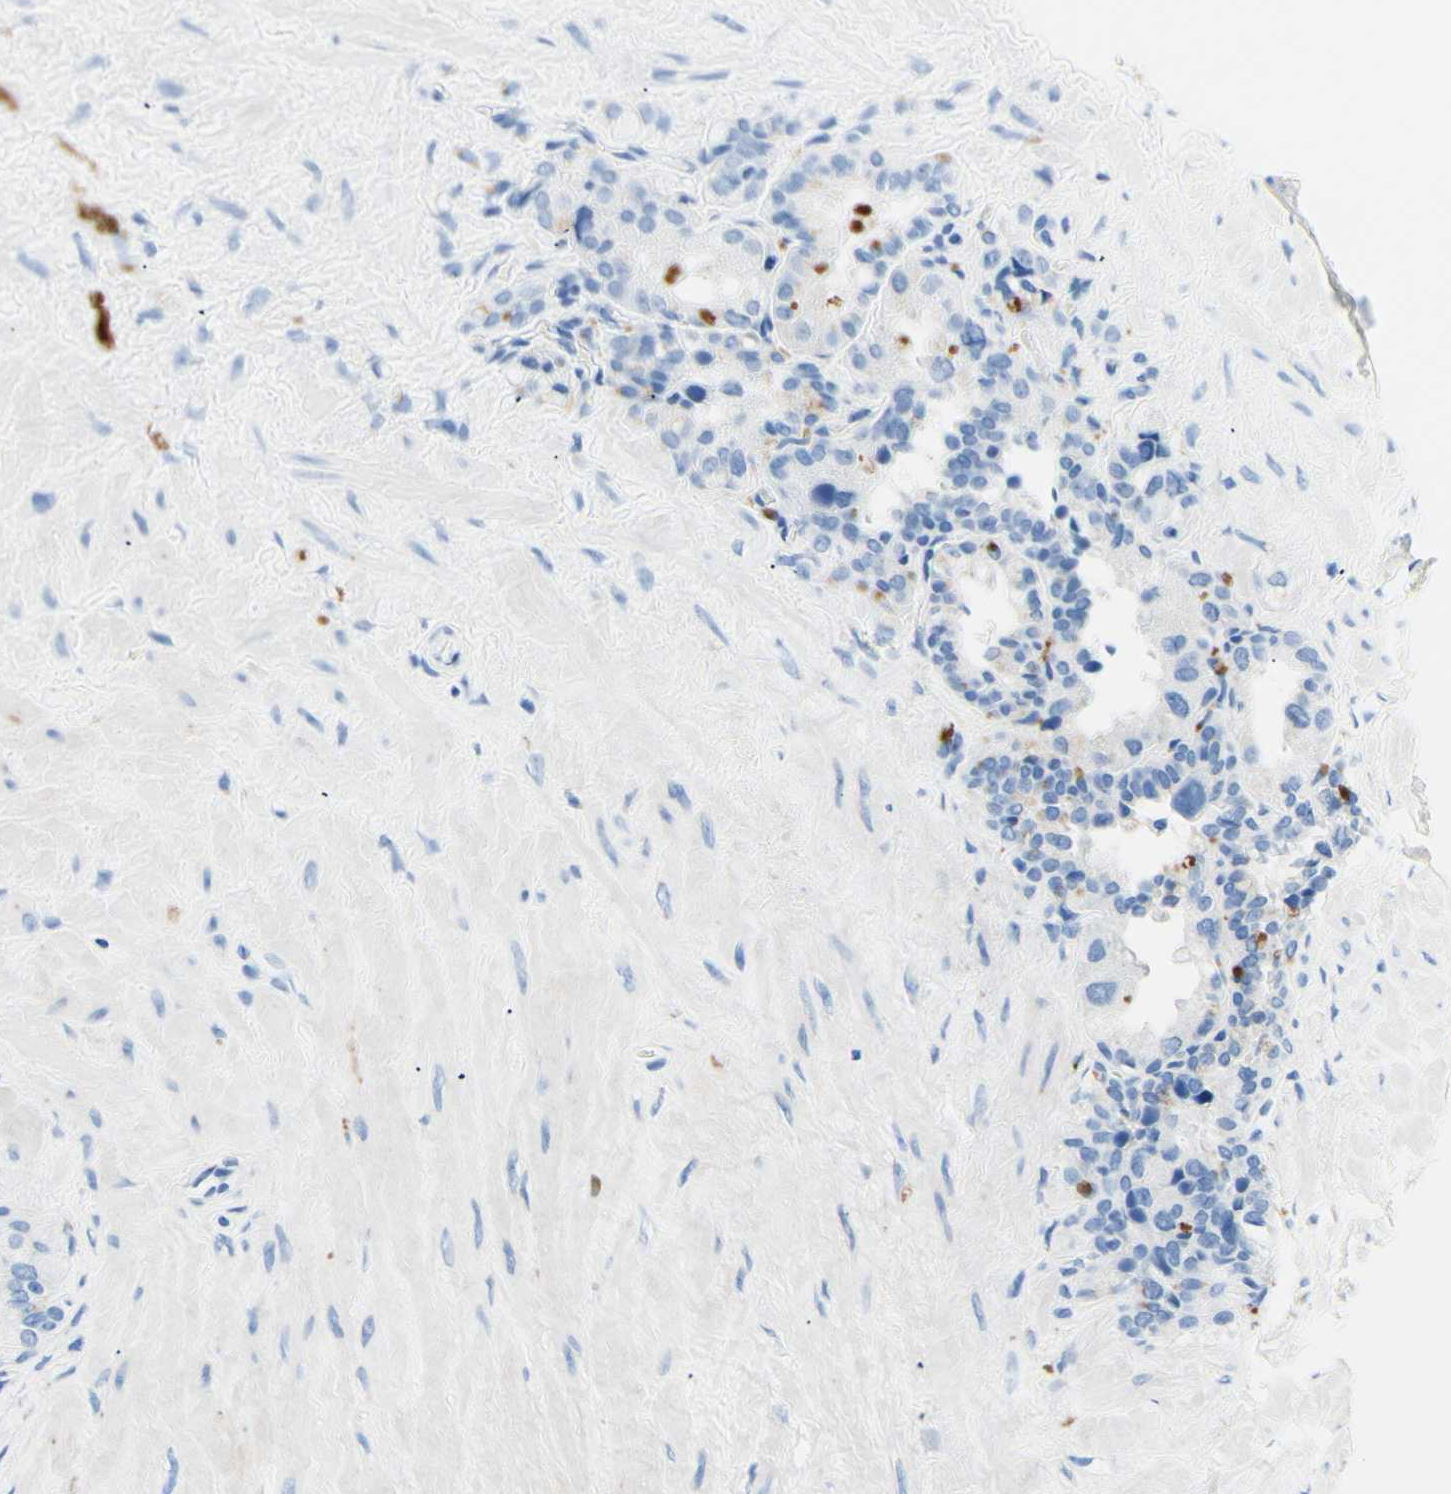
{"staining": {"intensity": "negative", "quantity": "none", "location": "none"}, "tissue": "seminal vesicle", "cell_type": "Glandular cells", "image_type": "normal", "snomed": [{"axis": "morphology", "description": "Normal tissue, NOS"}, {"axis": "topography", "description": "Seminal veicle"}], "caption": "Glandular cells are negative for protein expression in normal human seminal vesicle. (IHC, brightfield microscopy, high magnification).", "gene": "MYH2", "patient": {"sex": "male", "age": 68}}